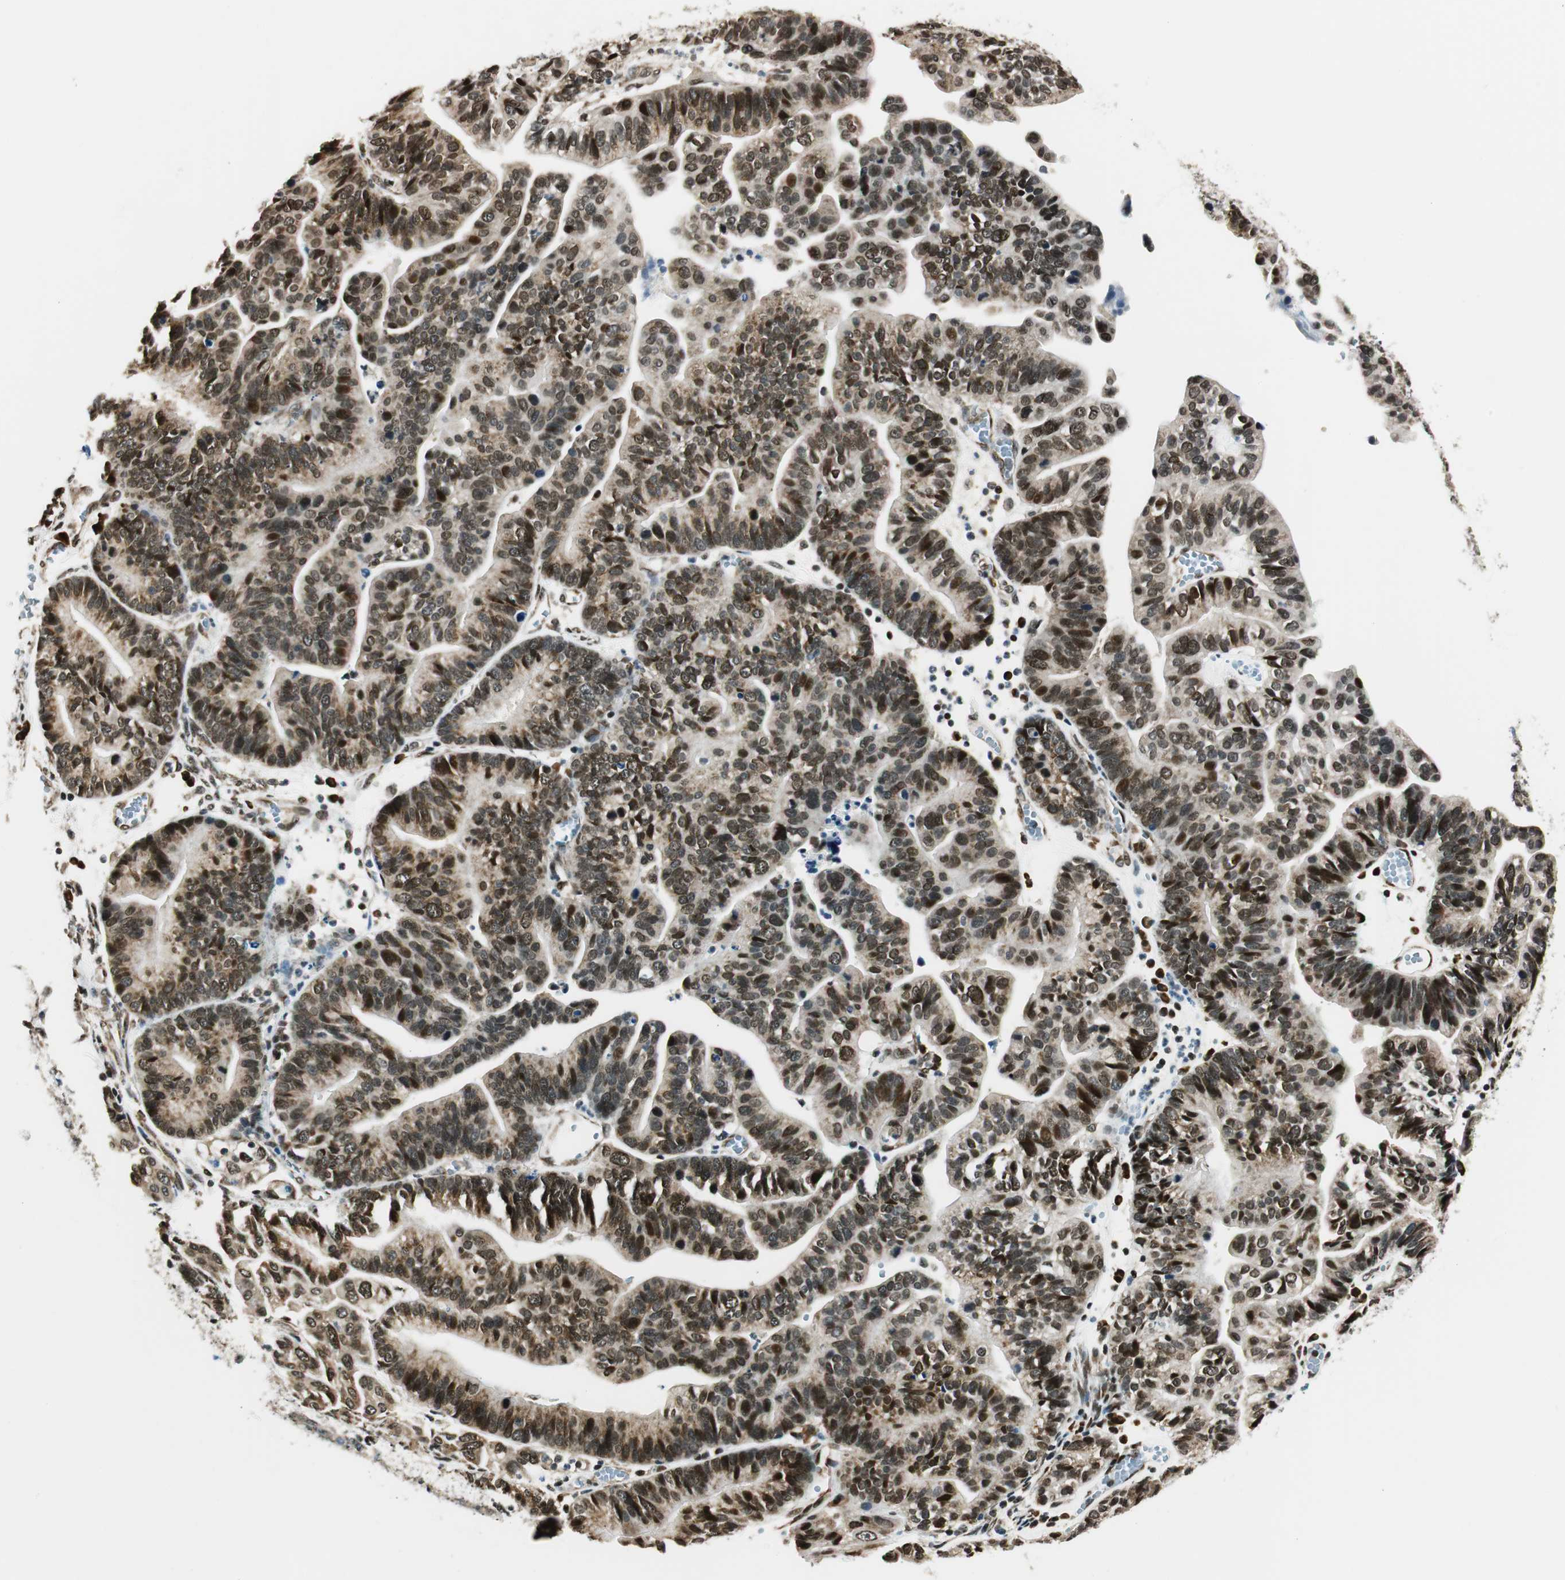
{"staining": {"intensity": "strong", "quantity": ">75%", "location": "cytoplasmic/membranous,nuclear"}, "tissue": "ovarian cancer", "cell_type": "Tumor cells", "image_type": "cancer", "snomed": [{"axis": "morphology", "description": "Cystadenocarcinoma, serous, NOS"}, {"axis": "topography", "description": "Ovary"}], "caption": "High-magnification brightfield microscopy of ovarian serous cystadenocarcinoma stained with DAB (brown) and counterstained with hematoxylin (blue). tumor cells exhibit strong cytoplasmic/membranous and nuclear expression is appreciated in approximately>75% of cells. (IHC, brightfield microscopy, high magnification).", "gene": "RING1", "patient": {"sex": "female", "age": 56}}